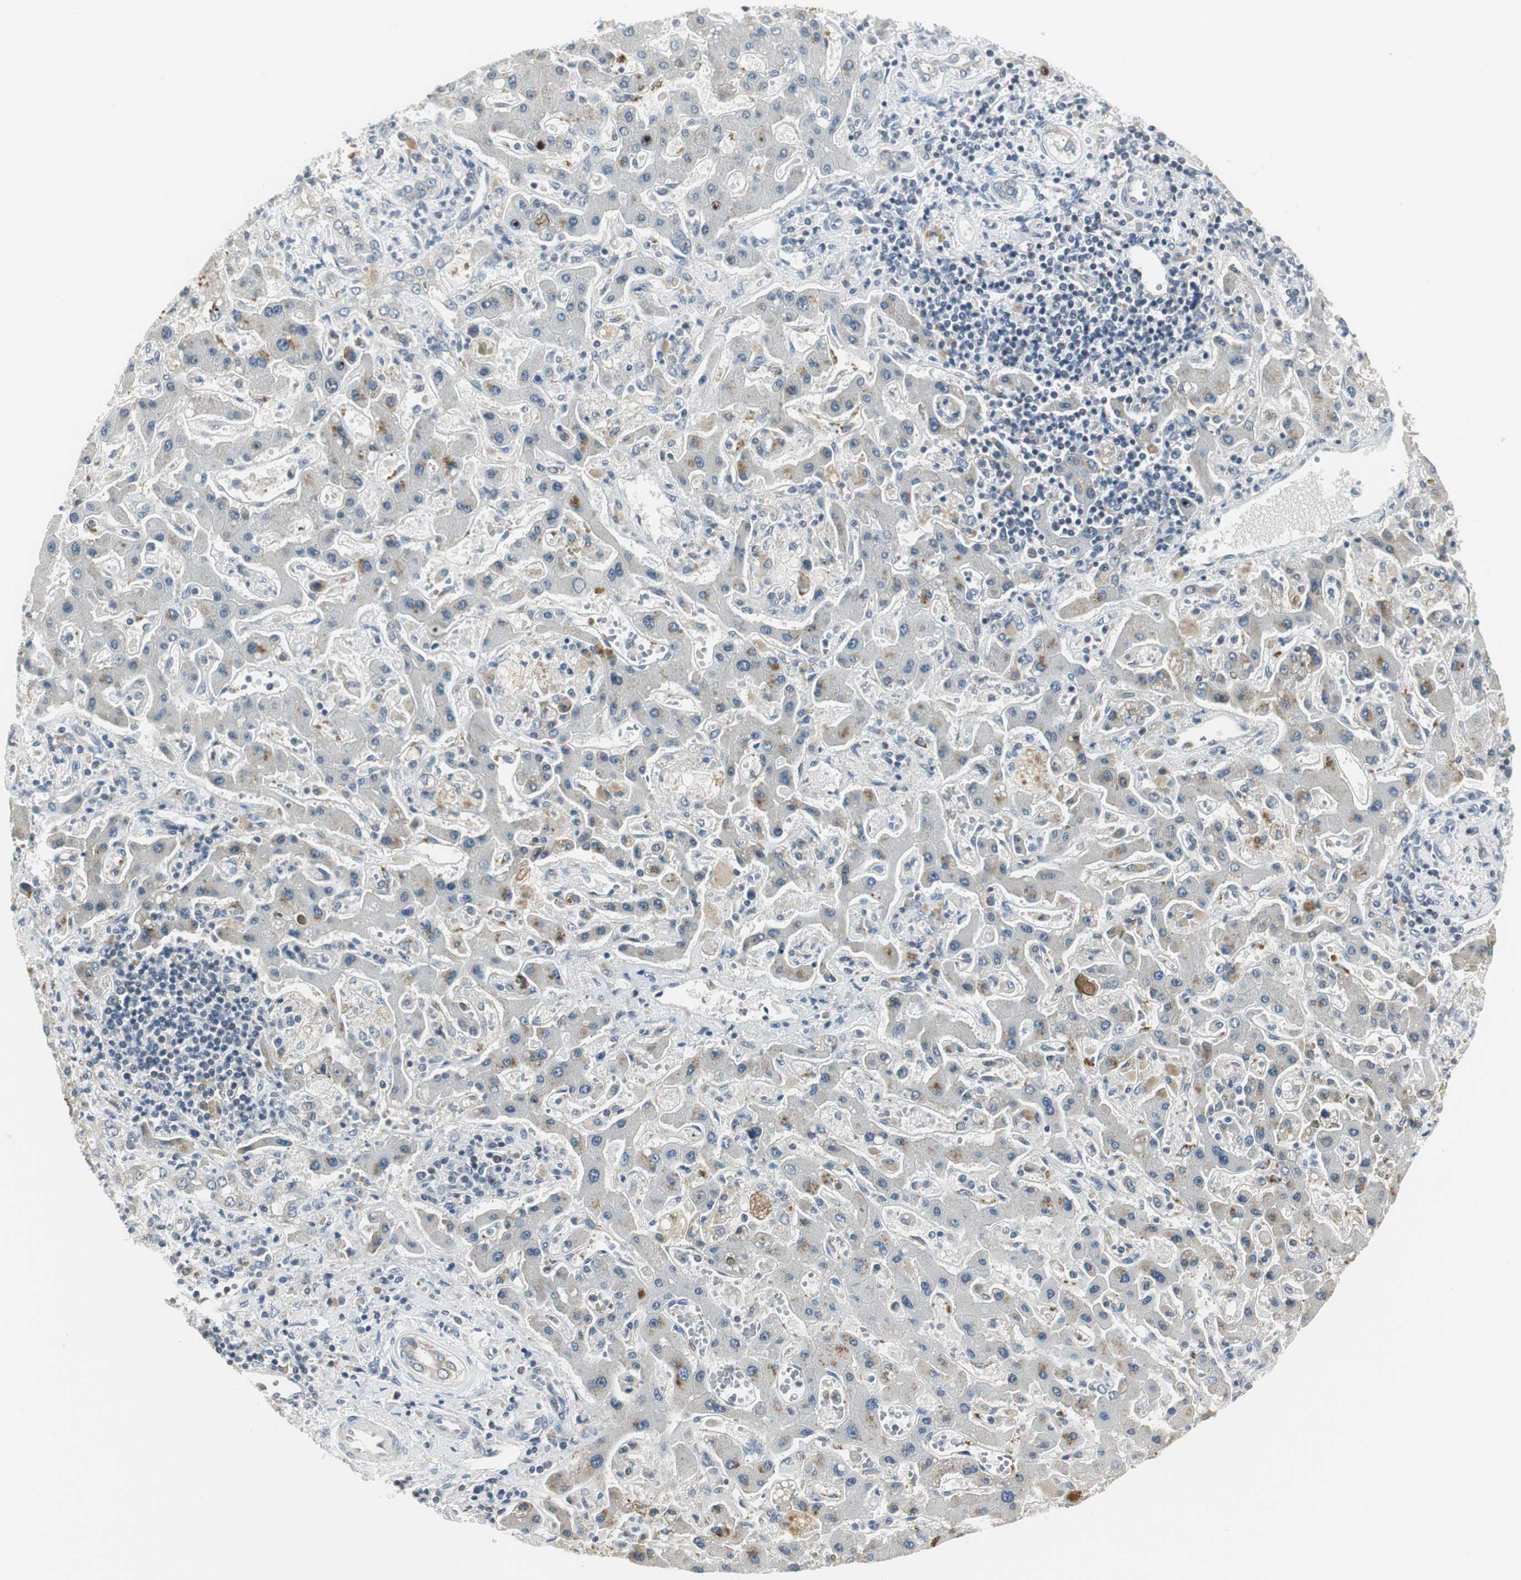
{"staining": {"intensity": "moderate", "quantity": "<25%", "location": "cytoplasmic/membranous"}, "tissue": "liver cancer", "cell_type": "Tumor cells", "image_type": "cancer", "snomed": [{"axis": "morphology", "description": "Cholangiocarcinoma"}, {"axis": "topography", "description": "Liver"}], "caption": "The histopathology image displays a brown stain indicating the presence of a protein in the cytoplasmic/membranous of tumor cells in liver cancer (cholangiocarcinoma).", "gene": "CCT5", "patient": {"sex": "male", "age": 50}}